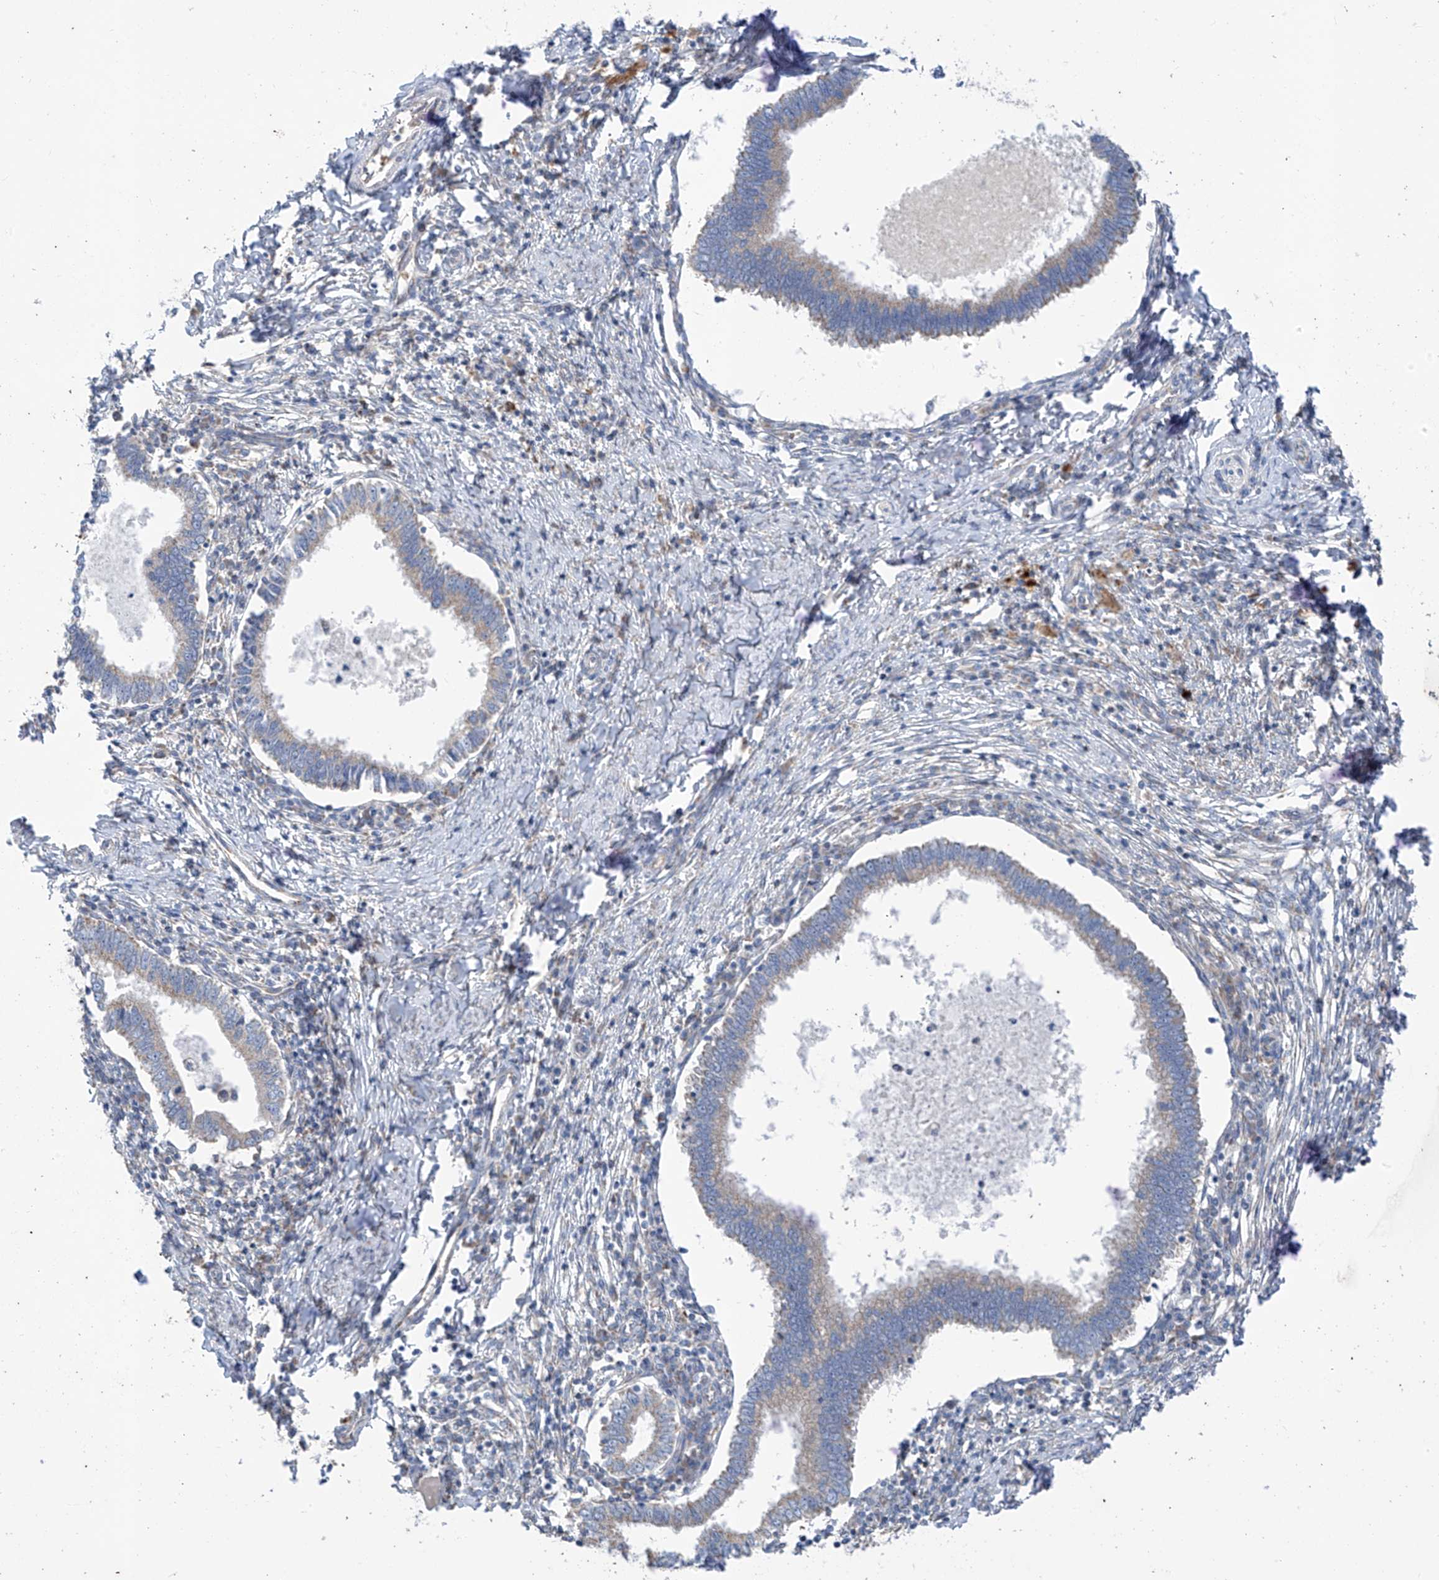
{"staining": {"intensity": "weak", "quantity": "<25%", "location": "cytoplasmic/membranous"}, "tissue": "cervical cancer", "cell_type": "Tumor cells", "image_type": "cancer", "snomed": [{"axis": "morphology", "description": "Adenocarcinoma, NOS"}, {"axis": "topography", "description": "Cervix"}], "caption": "IHC micrograph of human adenocarcinoma (cervical) stained for a protein (brown), which shows no staining in tumor cells.", "gene": "EOMES", "patient": {"sex": "female", "age": 36}}